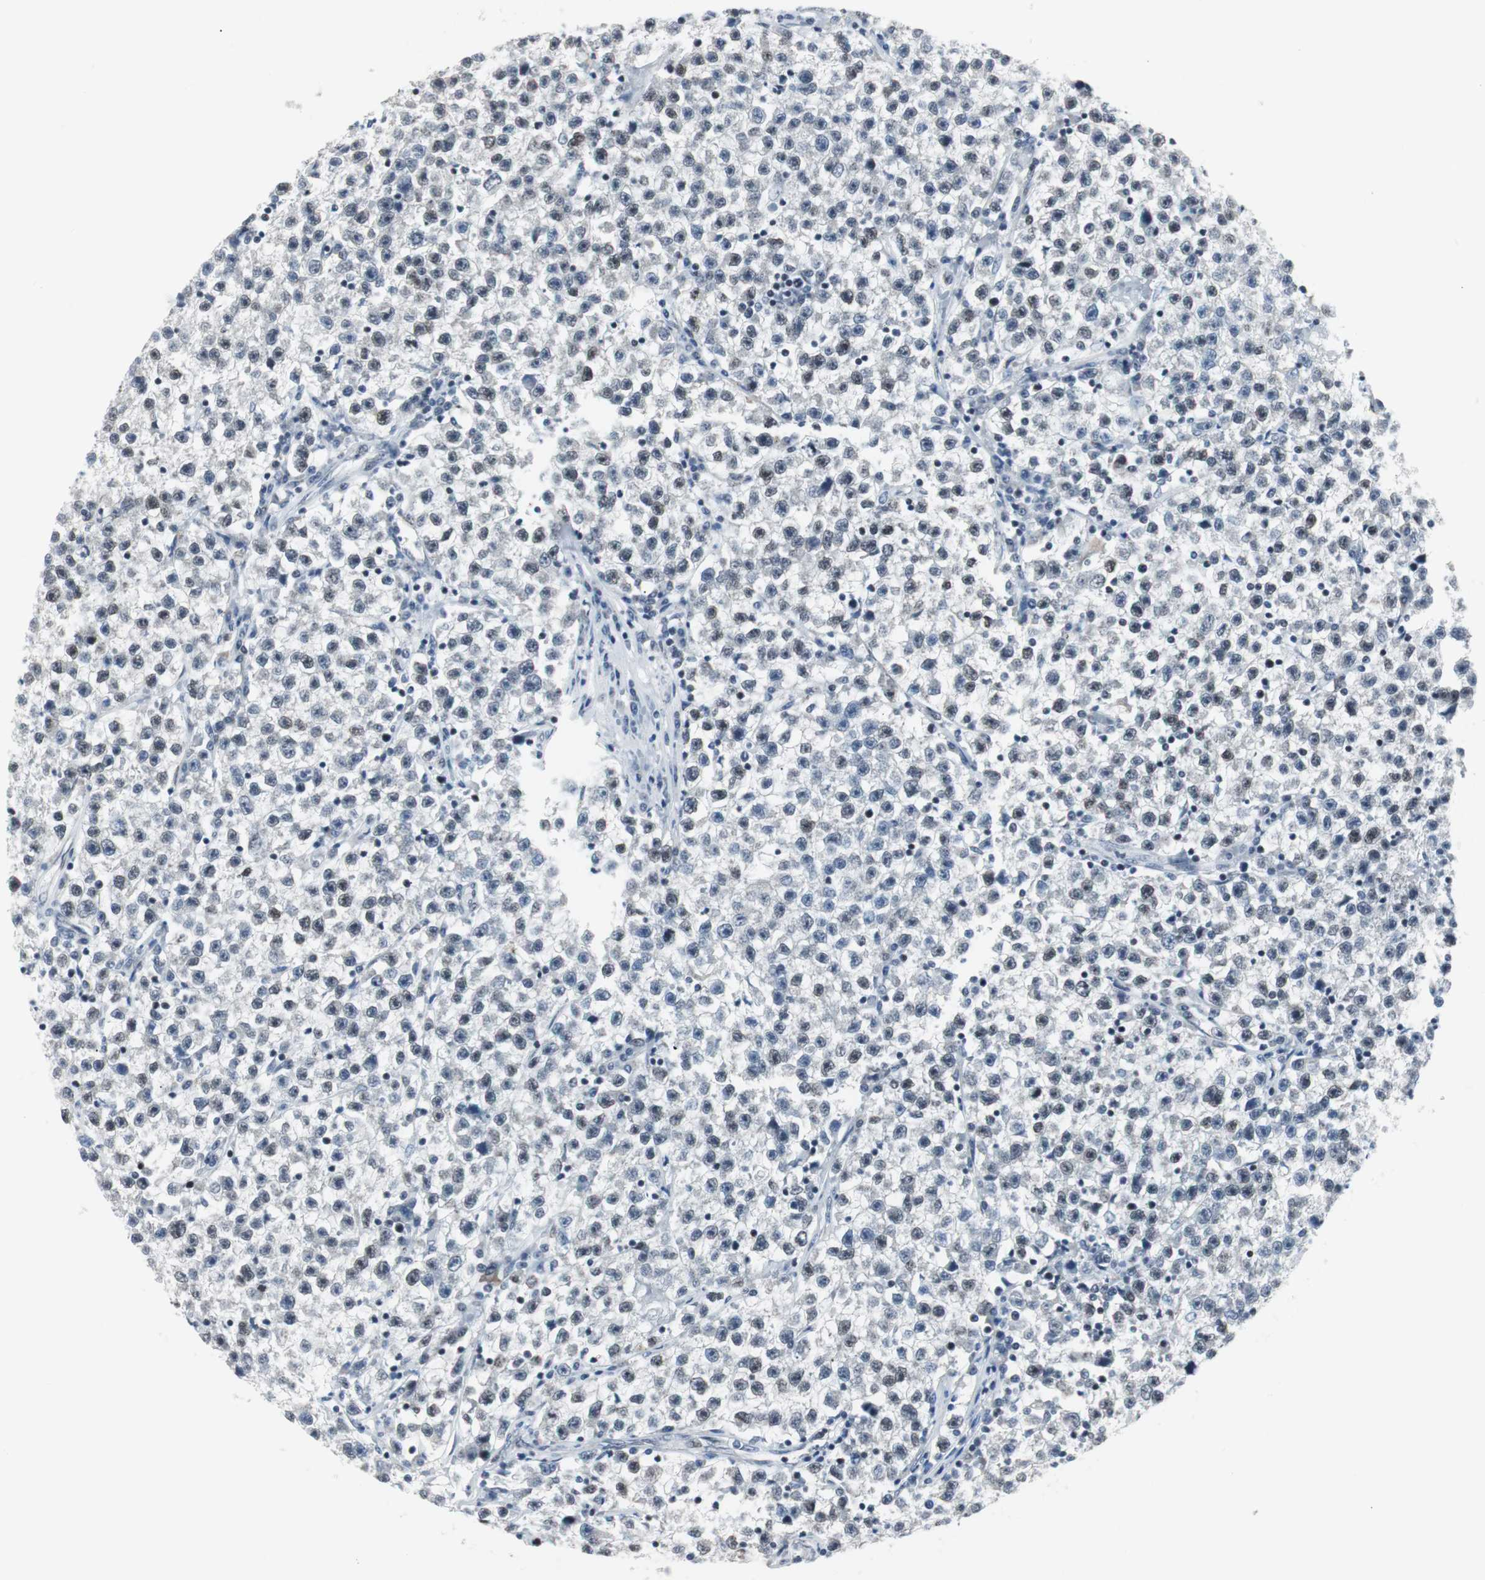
{"staining": {"intensity": "weak", "quantity": "25%-75%", "location": "nuclear"}, "tissue": "testis cancer", "cell_type": "Tumor cells", "image_type": "cancer", "snomed": [{"axis": "morphology", "description": "Seminoma, NOS"}, {"axis": "topography", "description": "Testis"}], "caption": "This photomicrograph reveals IHC staining of testis cancer (seminoma), with low weak nuclear staining in about 25%-75% of tumor cells.", "gene": "MTA1", "patient": {"sex": "male", "age": 22}}